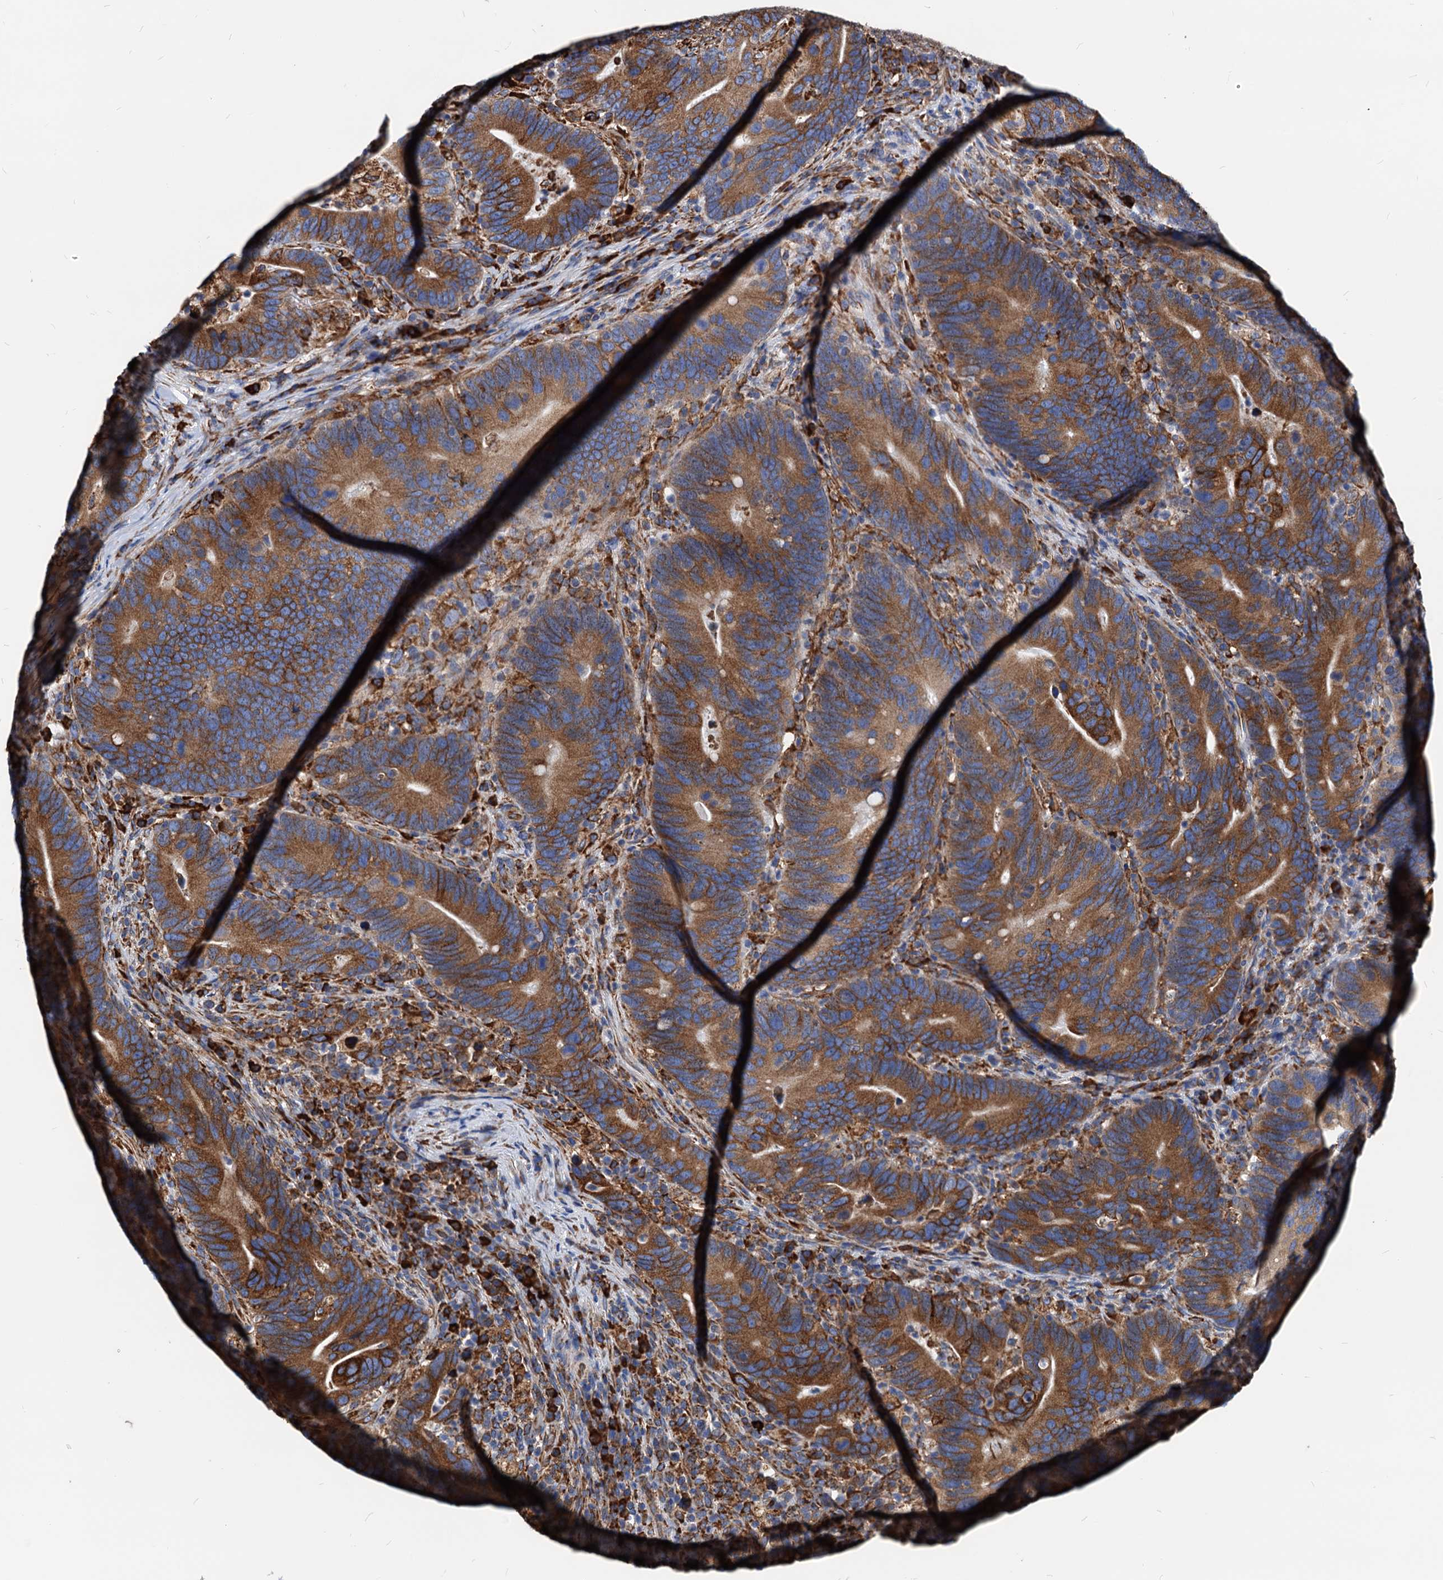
{"staining": {"intensity": "strong", "quantity": ">75%", "location": "cytoplasmic/membranous"}, "tissue": "colorectal cancer", "cell_type": "Tumor cells", "image_type": "cancer", "snomed": [{"axis": "morphology", "description": "Adenocarcinoma, NOS"}, {"axis": "topography", "description": "Colon"}], "caption": "IHC photomicrograph of neoplastic tissue: colorectal cancer stained using immunohistochemistry shows high levels of strong protein expression localized specifically in the cytoplasmic/membranous of tumor cells, appearing as a cytoplasmic/membranous brown color.", "gene": "HSPA5", "patient": {"sex": "female", "age": 66}}